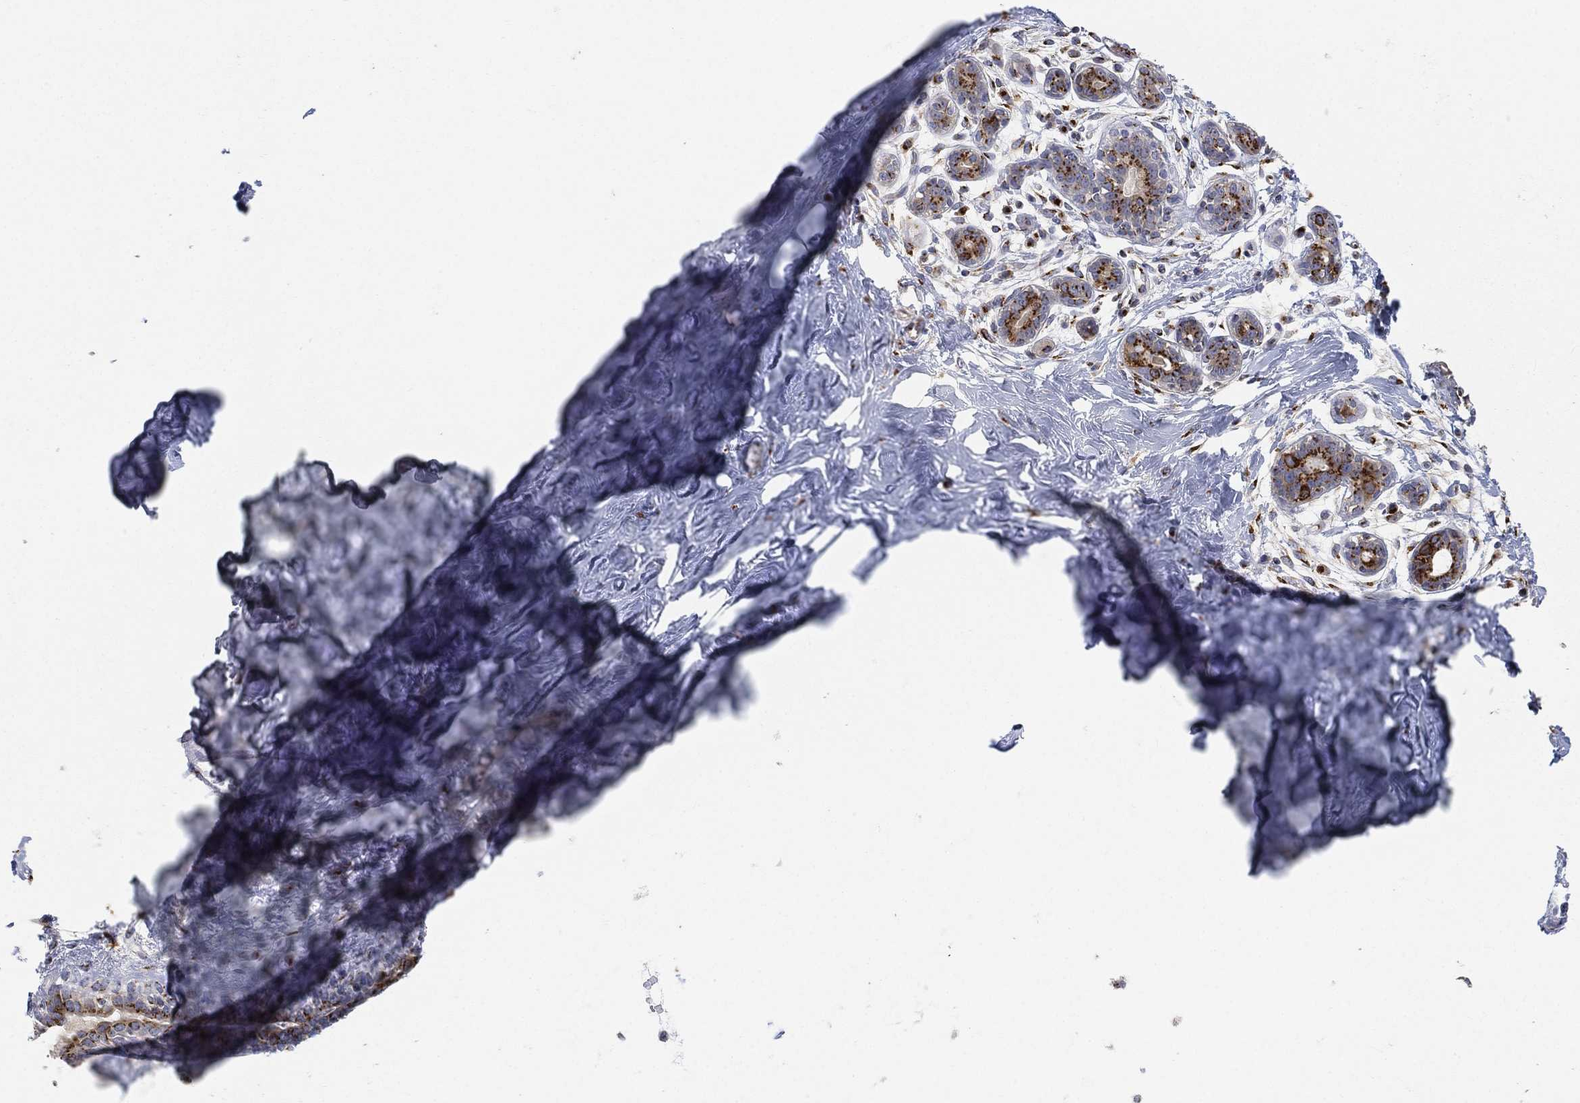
{"staining": {"intensity": "moderate", "quantity": ">75%", "location": "cytoplasmic/membranous"}, "tissue": "breast", "cell_type": "Glandular cells", "image_type": "normal", "snomed": [{"axis": "morphology", "description": "Normal tissue, NOS"}, {"axis": "topography", "description": "Breast"}], "caption": "Immunohistochemistry (IHC) (DAB (3,3'-diaminobenzidine)) staining of benign breast exhibits moderate cytoplasmic/membranous protein positivity in approximately >75% of glandular cells. (brown staining indicates protein expression, while blue staining denotes nuclei).", "gene": "TICAM1", "patient": {"sex": "female", "age": 43}}